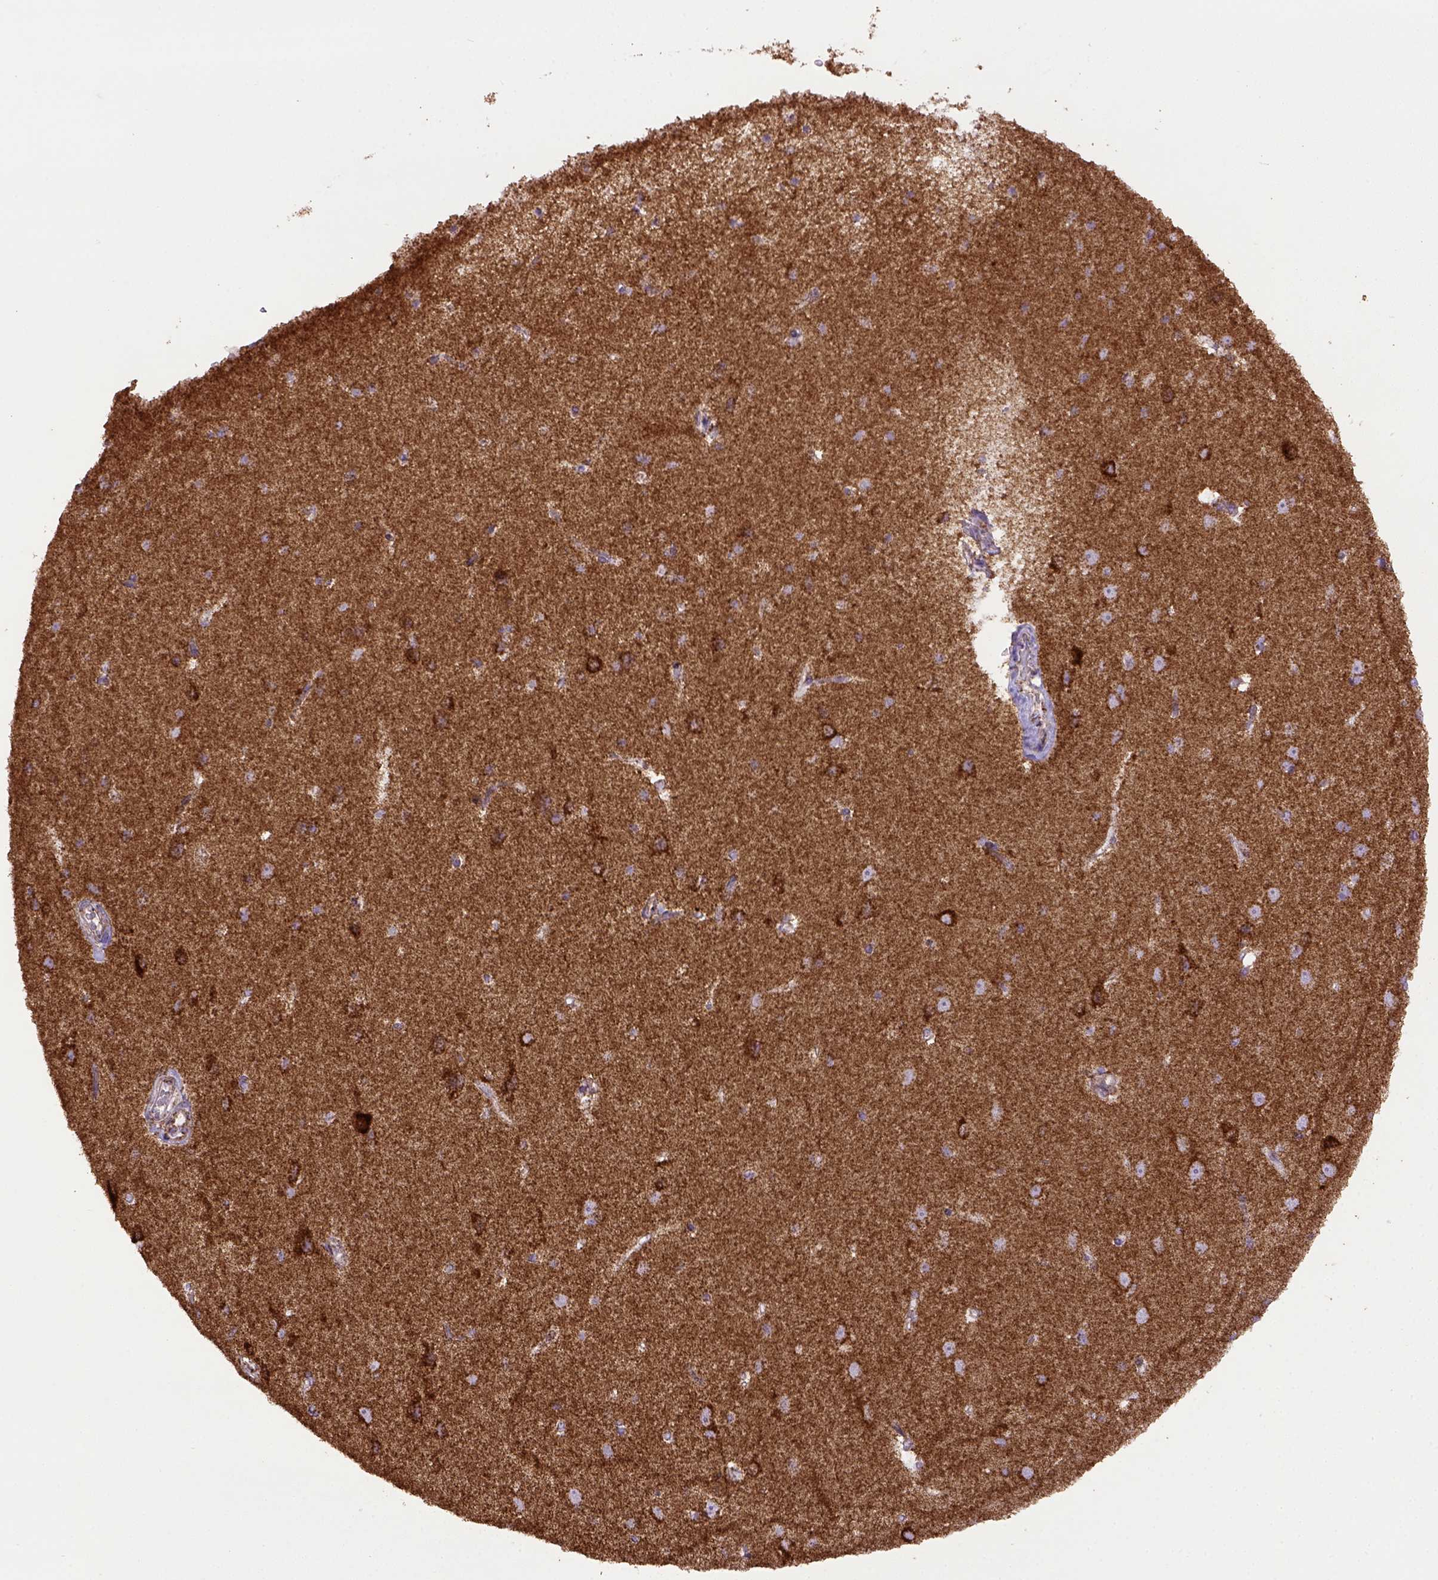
{"staining": {"intensity": "moderate", "quantity": ">75%", "location": "cytoplasmic/membranous"}, "tissue": "cerebral cortex", "cell_type": "Endothelial cells", "image_type": "normal", "snomed": [{"axis": "morphology", "description": "Normal tissue, NOS"}, {"axis": "topography", "description": "Cerebral cortex"}], "caption": "Brown immunohistochemical staining in benign human cerebral cortex demonstrates moderate cytoplasmic/membranous expression in about >75% of endothelial cells. The staining is performed using DAB brown chromogen to label protein expression. The nuclei are counter-stained blue using hematoxylin.", "gene": "MT", "patient": {"sex": "male", "age": 37}}